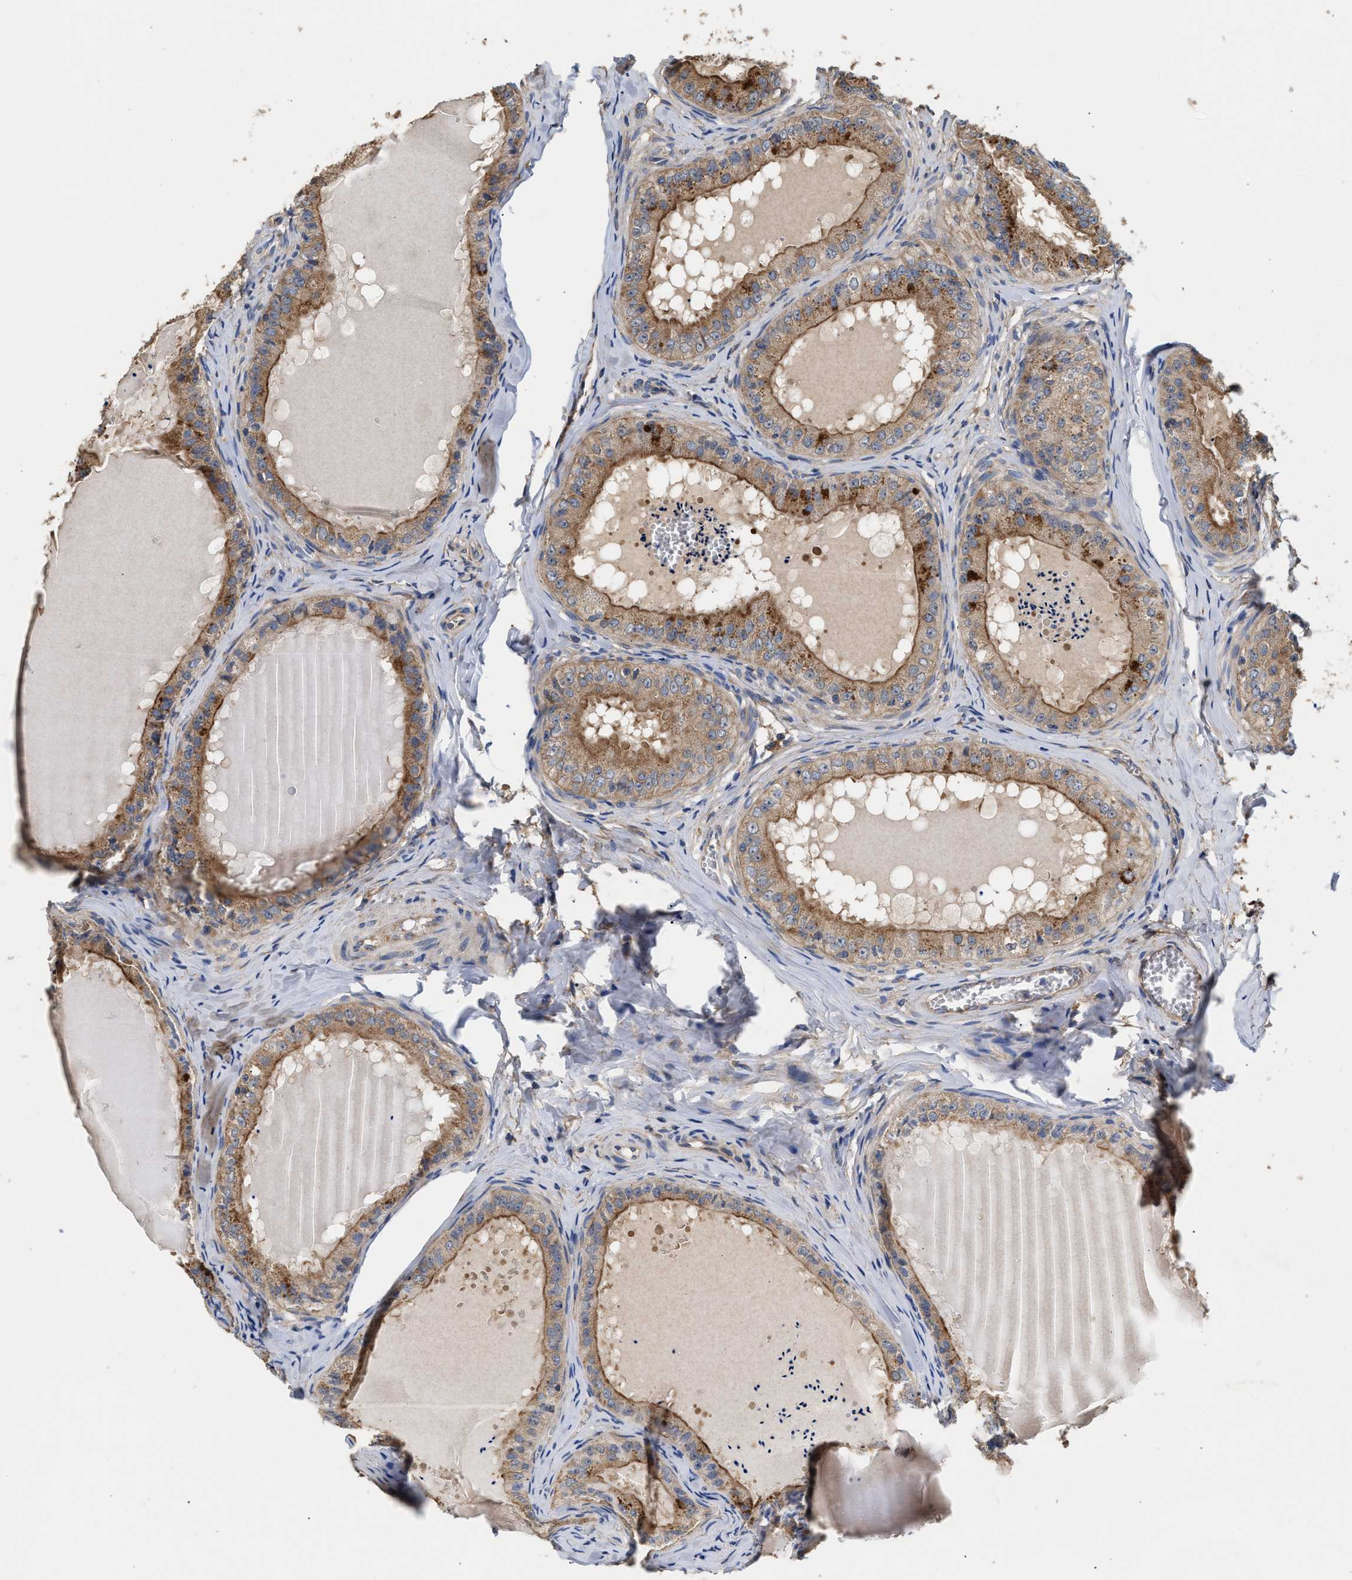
{"staining": {"intensity": "moderate", "quantity": ">75%", "location": "cytoplasmic/membranous"}, "tissue": "epididymis", "cell_type": "Glandular cells", "image_type": "normal", "snomed": [{"axis": "morphology", "description": "Normal tissue, NOS"}, {"axis": "topography", "description": "Epididymis"}], "caption": "This micrograph demonstrates immunohistochemistry (IHC) staining of normal human epididymis, with medium moderate cytoplasmic/membranous staining in approximately >75% of glandular cells.", "gene": "KLB", "patient": {"sex": "male", "age": 31}}